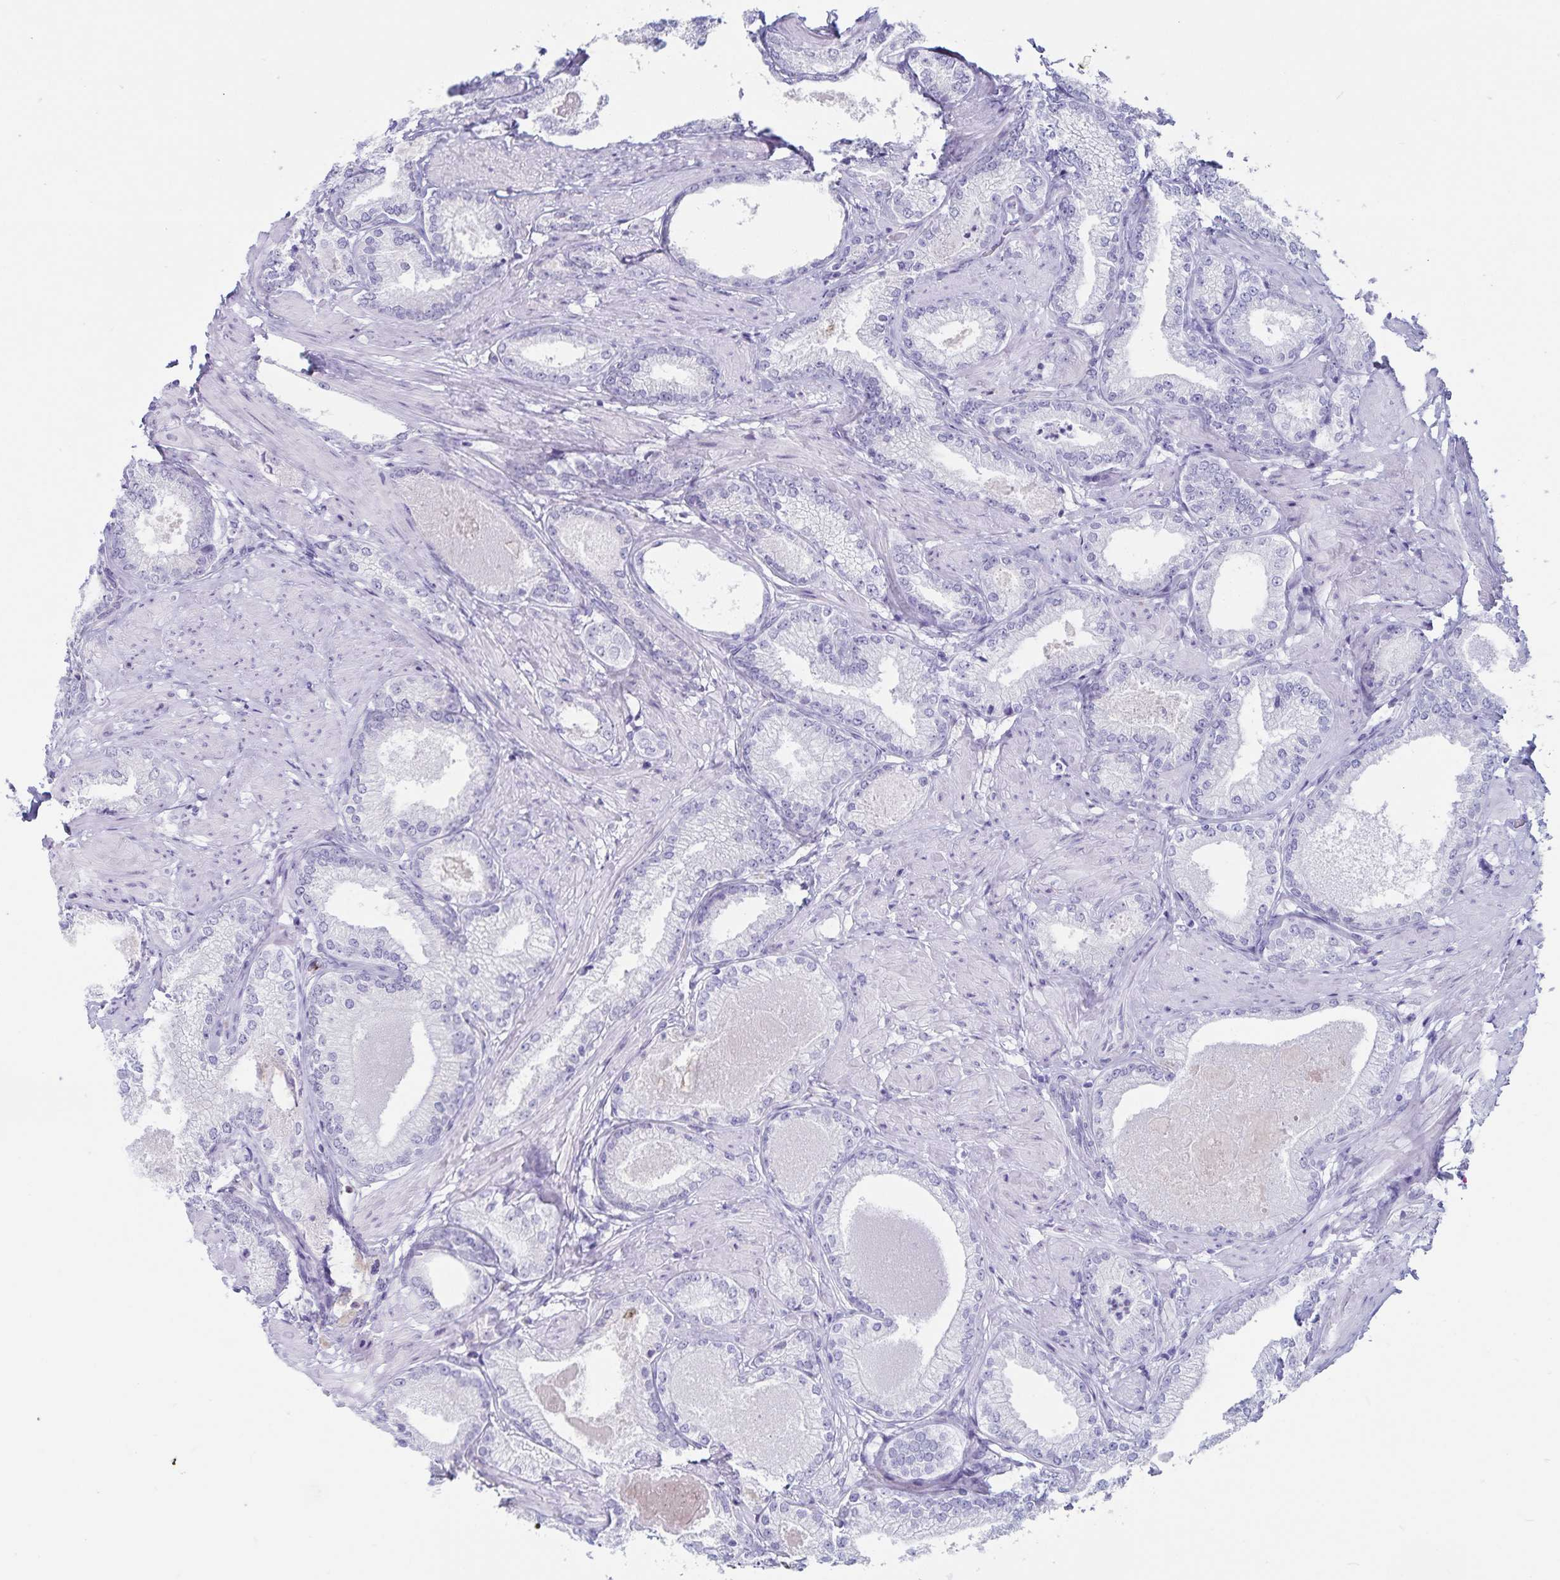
{"staining": {"intensity": "negative", "quantity": "none", "location": "none"}, "tissue": "prostate cancer", "cell_type": "Tumor cells", "image_type": "cancer", "snomed": [{"axis": "morphology", "description": "Adenocarcinoma, High grade"}, {"axis": "topography", "description": "Prostate and seminal vesicle, NOS"}], "caption": "Immunohistochemical staining of human prostate adenocarcinoma (high-grade) demonstrates no significant staining in tumor cells.", "gene": "GNLY", "patient": {"sex": "male", "age": 61}}